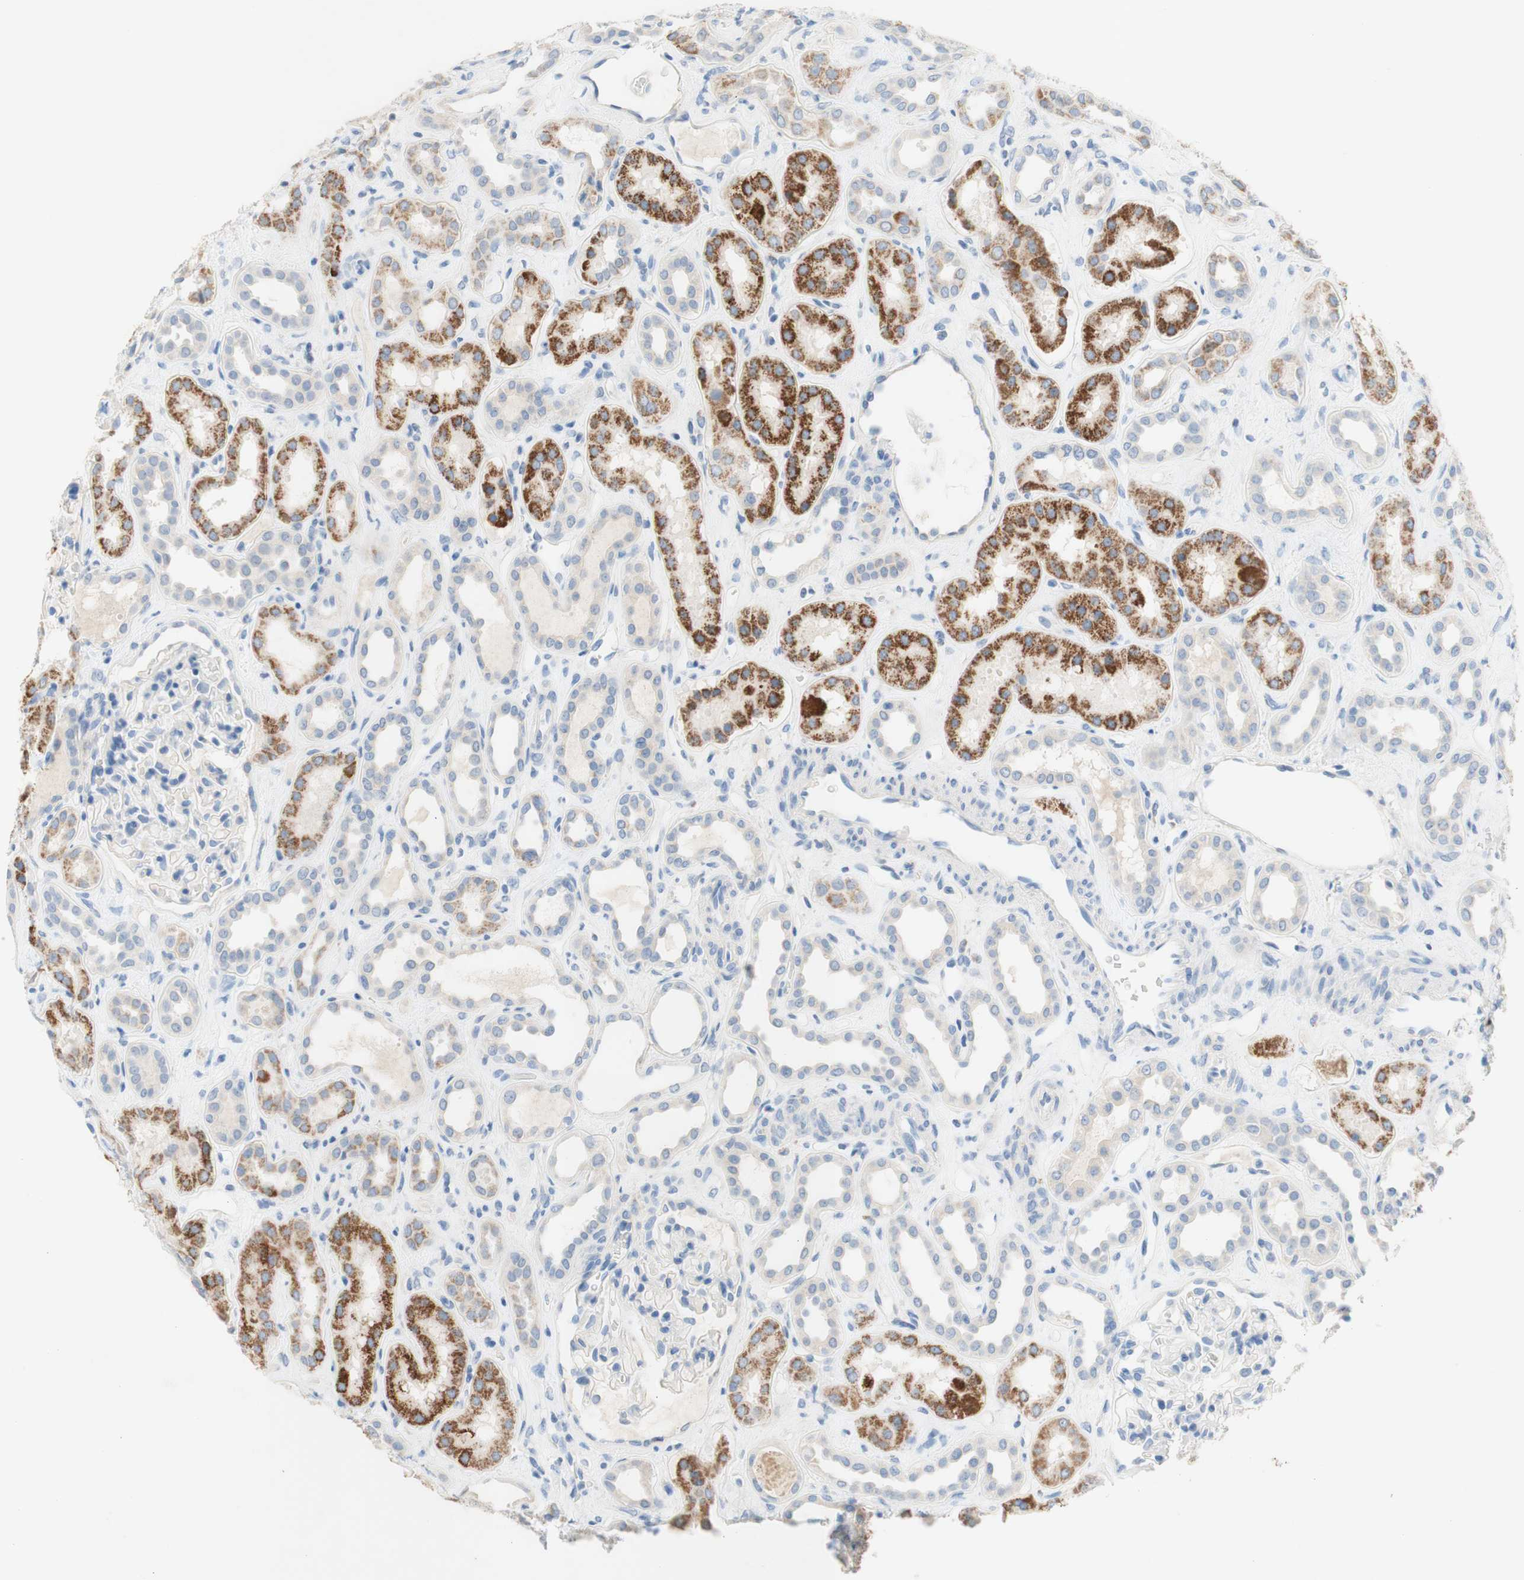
{"staining": {"intensity": "negative", "quantity": "none", "location": "none"}, "tissue": "kidney", "cell_type": "Cells in glomeruli", "image_type": "normal", "snomed": [{"axis": "morphology", "description": "Normal tissue, NOS"}, {"axis": "topography", "description": "Kidney"}], "caption": "A high-resolution photomicrograph shows IHC staining of benign kidney, which shows no significant positivity in cells in glomeruli.", "gene": "POLR2J3", "patient": {"sex": "male", "age": 59}}